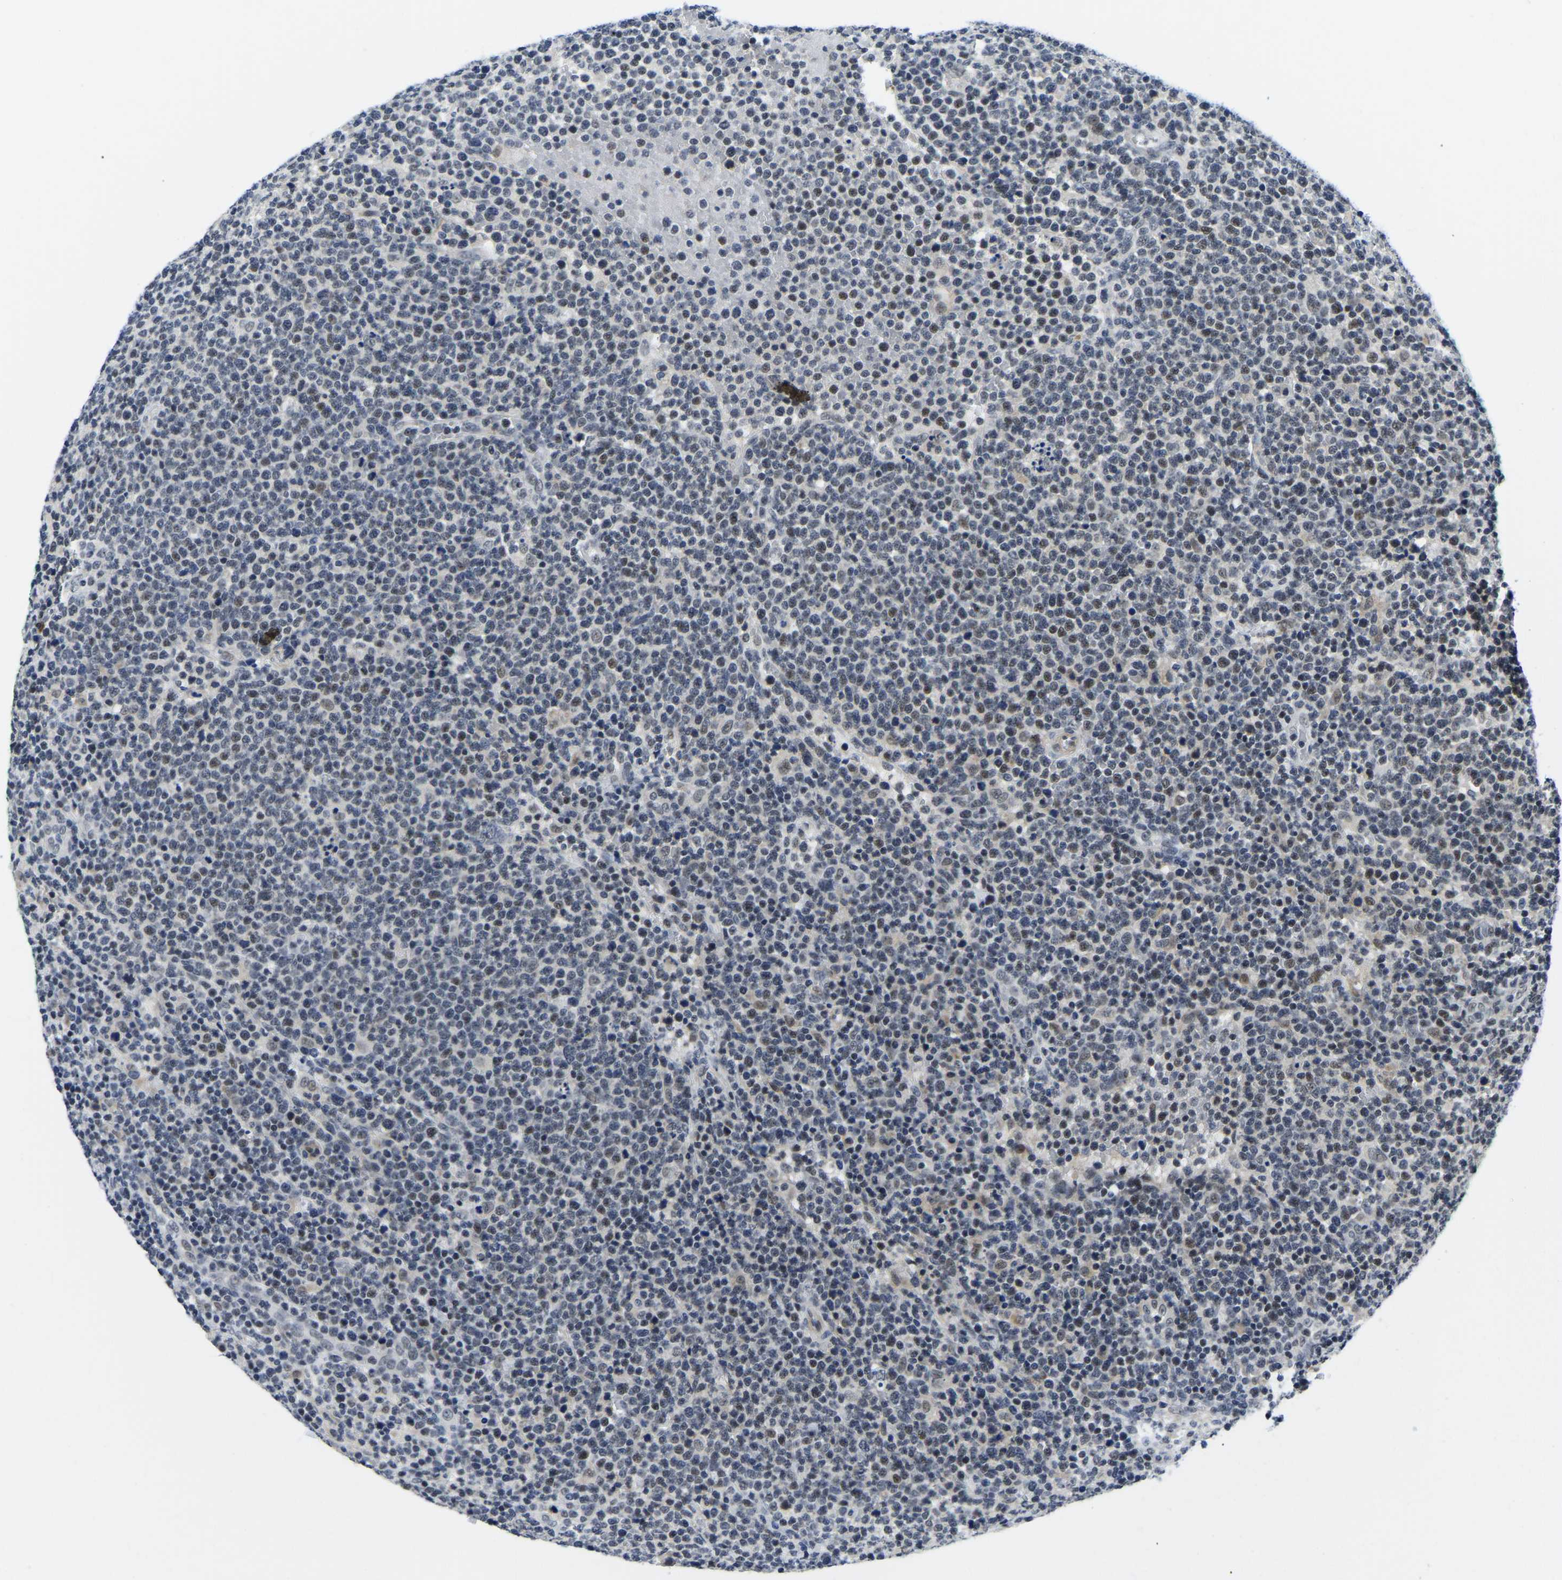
{"staining": {"intensity": "weak", "quantity": "<25%", "location": "nuclear"}, "tissue": "lymphoma", "cell_type": "Tumor cells", "image_type": "cancer", "snomed": [{"axis": "morphology", "description": "Malignant lymphoma, non-Hodgkin's type, High grade"}, {"axis": "topography", "description": "Lymph node"}], "caption": "There is no significant expression in tumor cells of lymphoma.", "gene": "POLDIP3", "patient": {"sex": "male", "age": 61}}